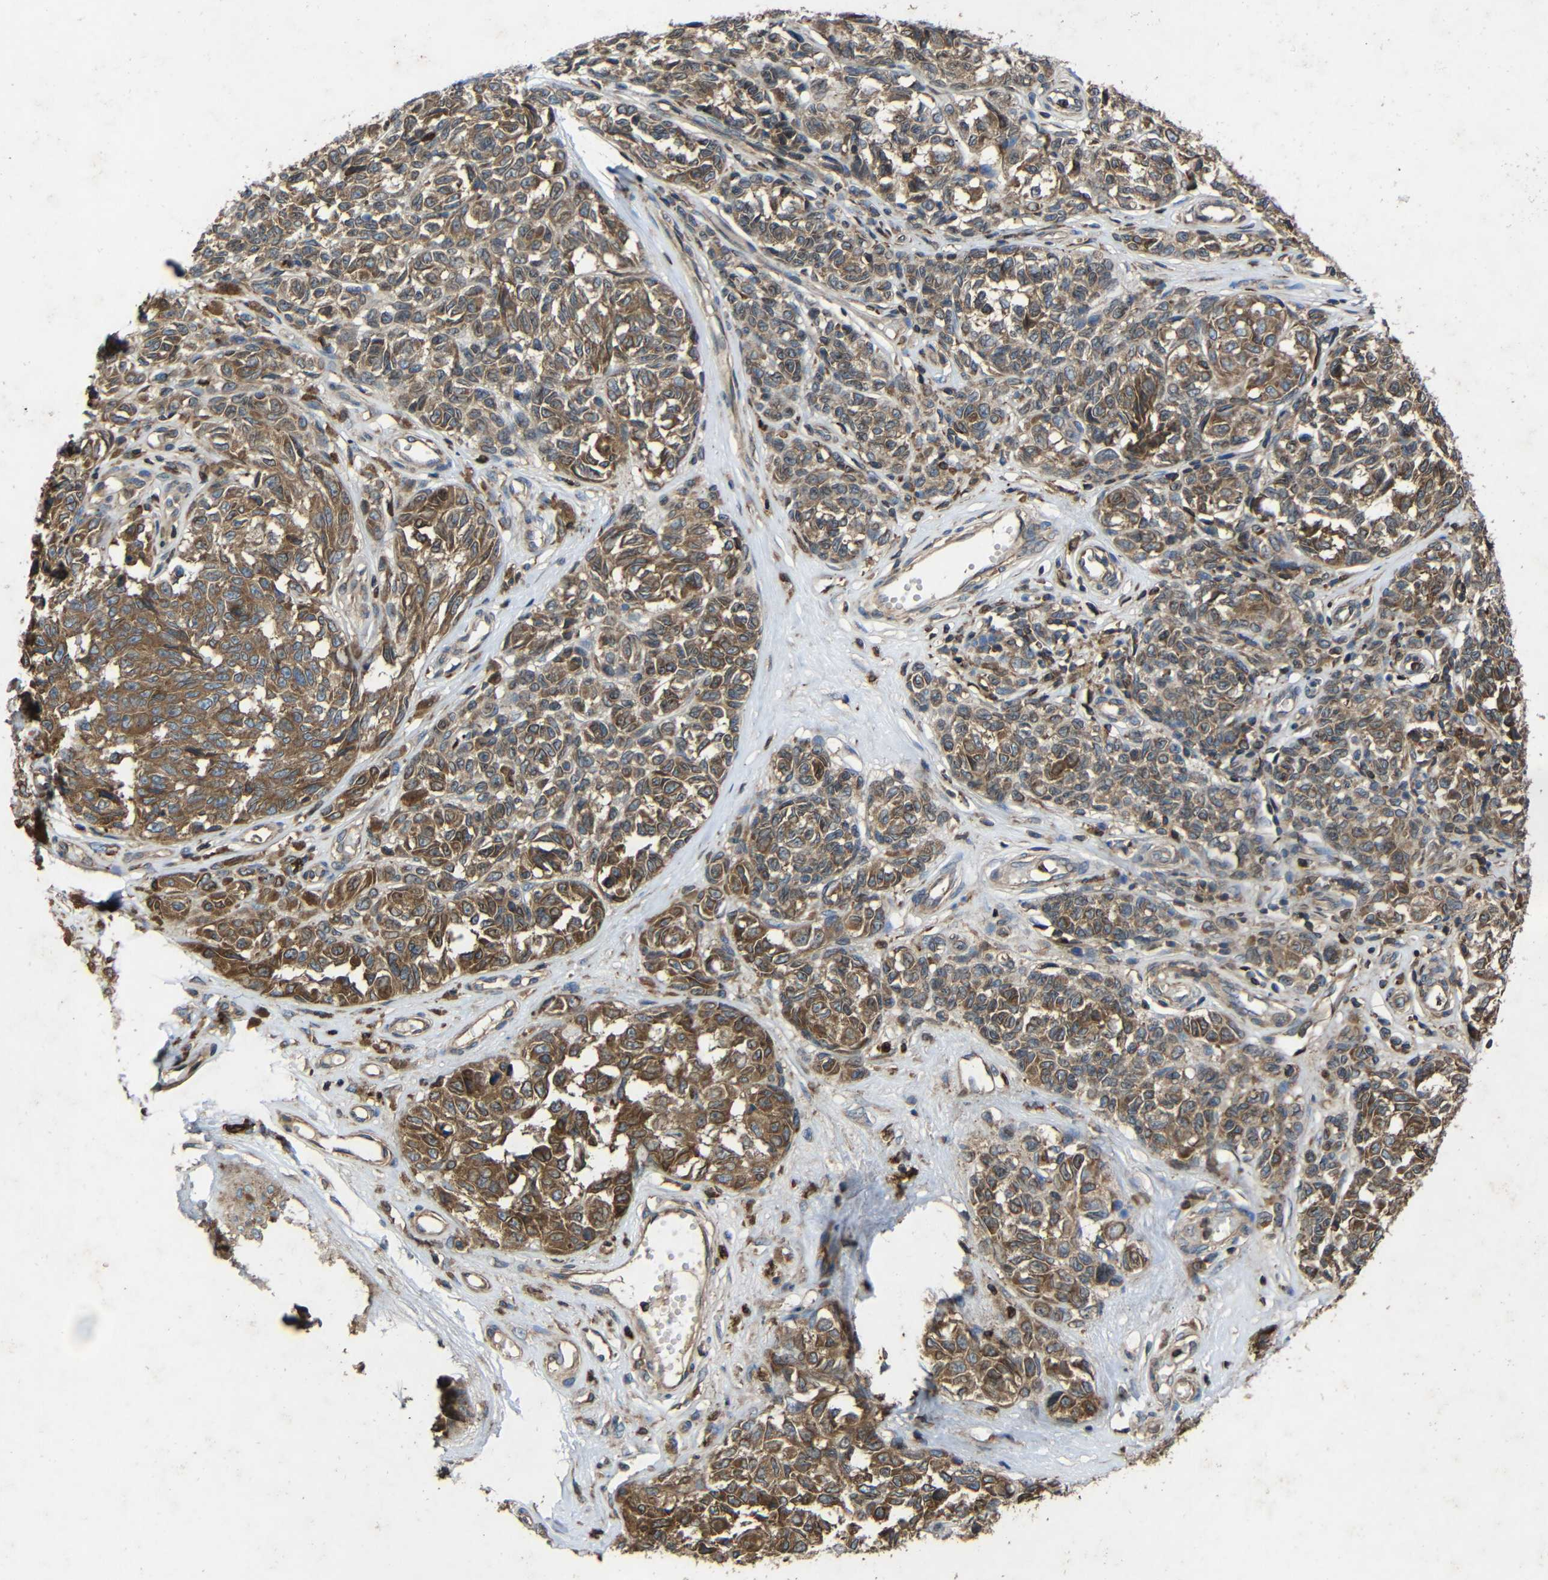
{"staining": {"intensity": "moderate", "quantity": ">75%", "location": "cytoplasmic/membranous"}, "tissue": "melanoma", "cell_type": "Tumor cells", "image_type": "cancer", "snomed": [{"axis": "morphology", "description": "Malignant melanoma, NOS"}, {"axis": "topography", "description": "Skin"}], "caption": "A histopathology image of human melanoma stained for a protein displays moderate cytoplasmic/membranous brown staining in tumor cells.", "gene": "TREM2", "patient": {"sex": "female", "age": 64}}